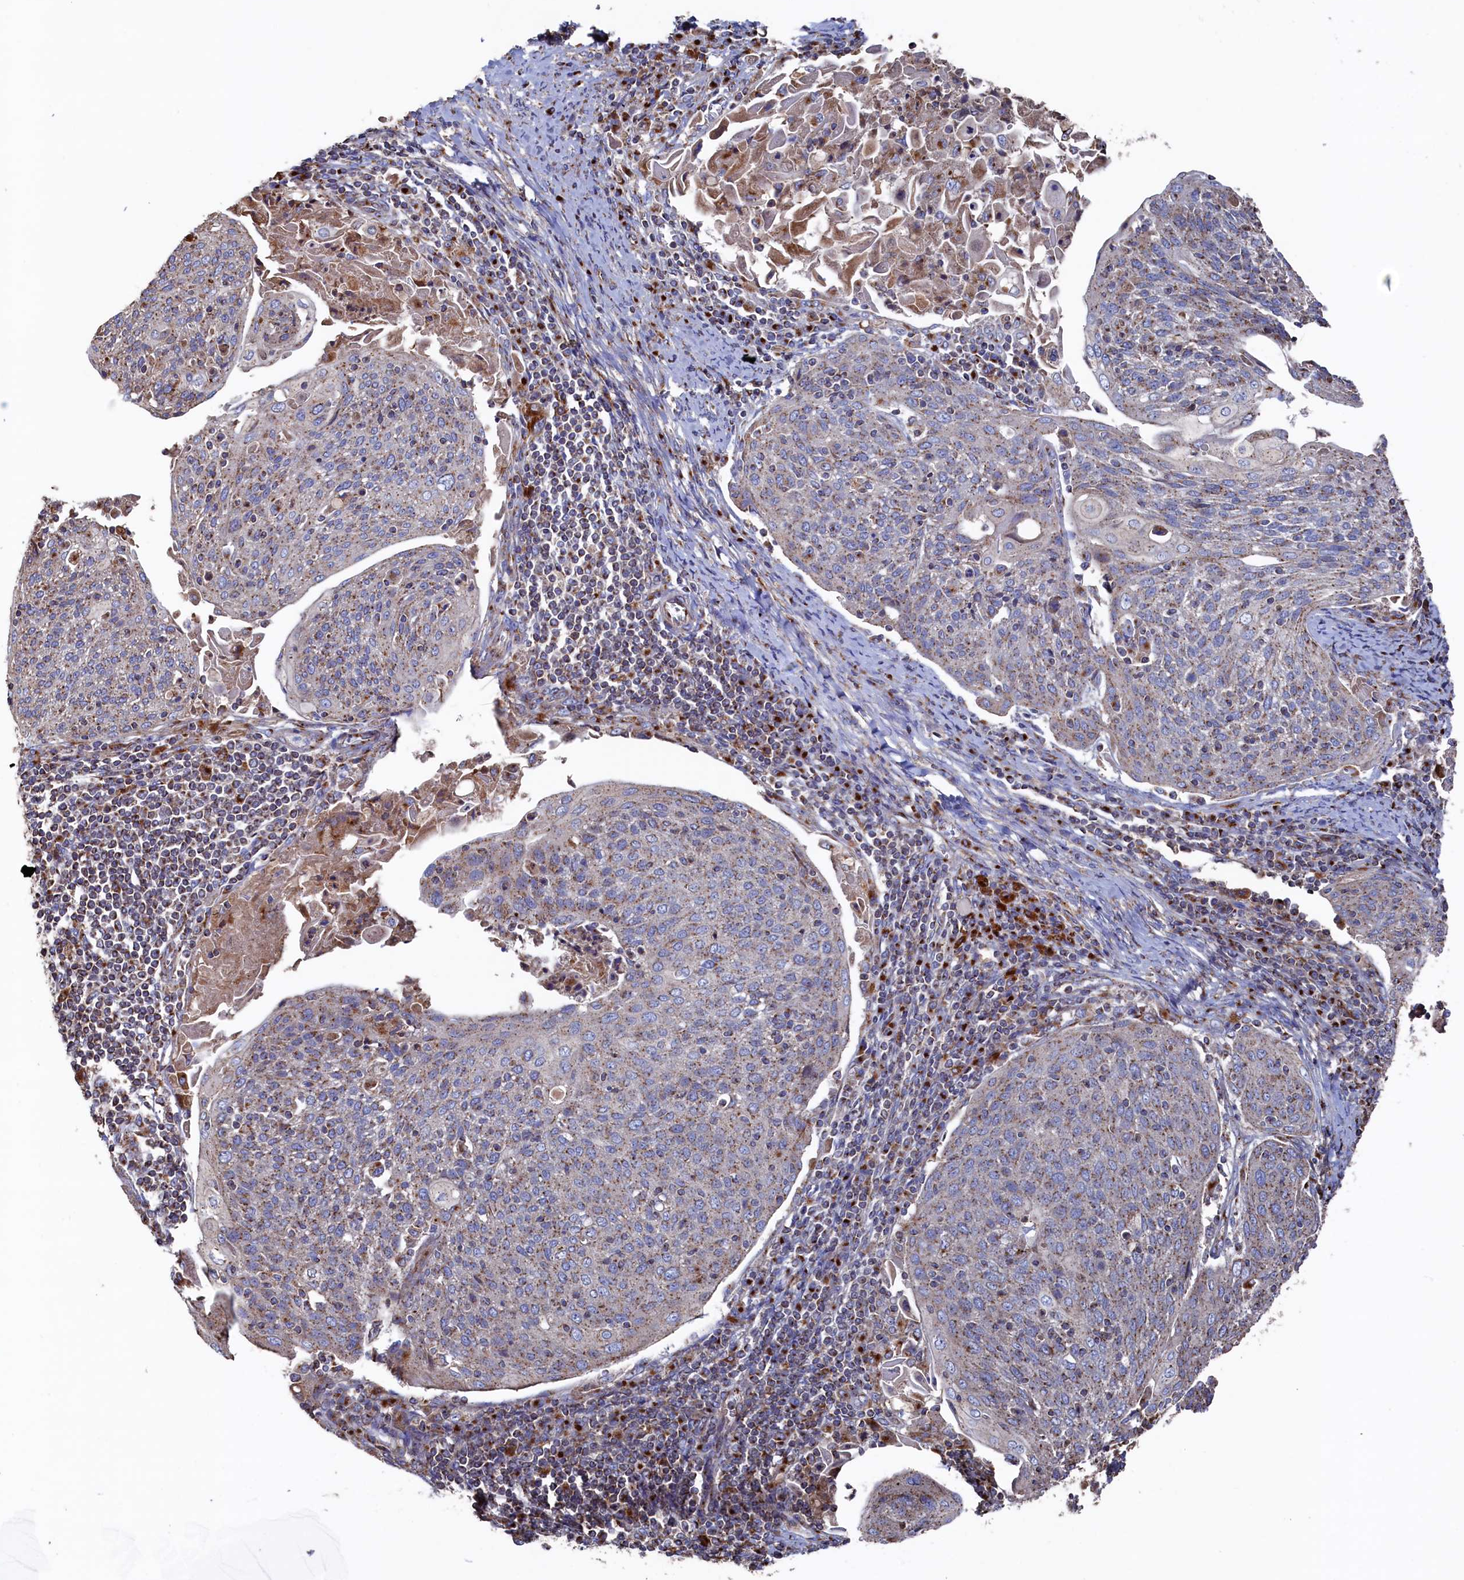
{"staining": {"intensity": "moderate", "quantity": ">75%", "location": "cytoplasmic/membranous"}, "tissue": "cervical cancer", "cell_type": "Tumor cells", "image_type": "cancer", "snomed": [{"axis": "morphology", "description": "Squamous cell carcinoma, NOS"}, {"axis": "topography", "description": "Cervix"}], "caption": "Immunohistochemistry (IHC) of squamous cell carcinoma (cervical) displays medium levels of moderate cytoplasmic/membranous staining in approximately >75% of tumor cells.", "gene": "PRRC1", "patient": {"sex": "female", "age": 67}}